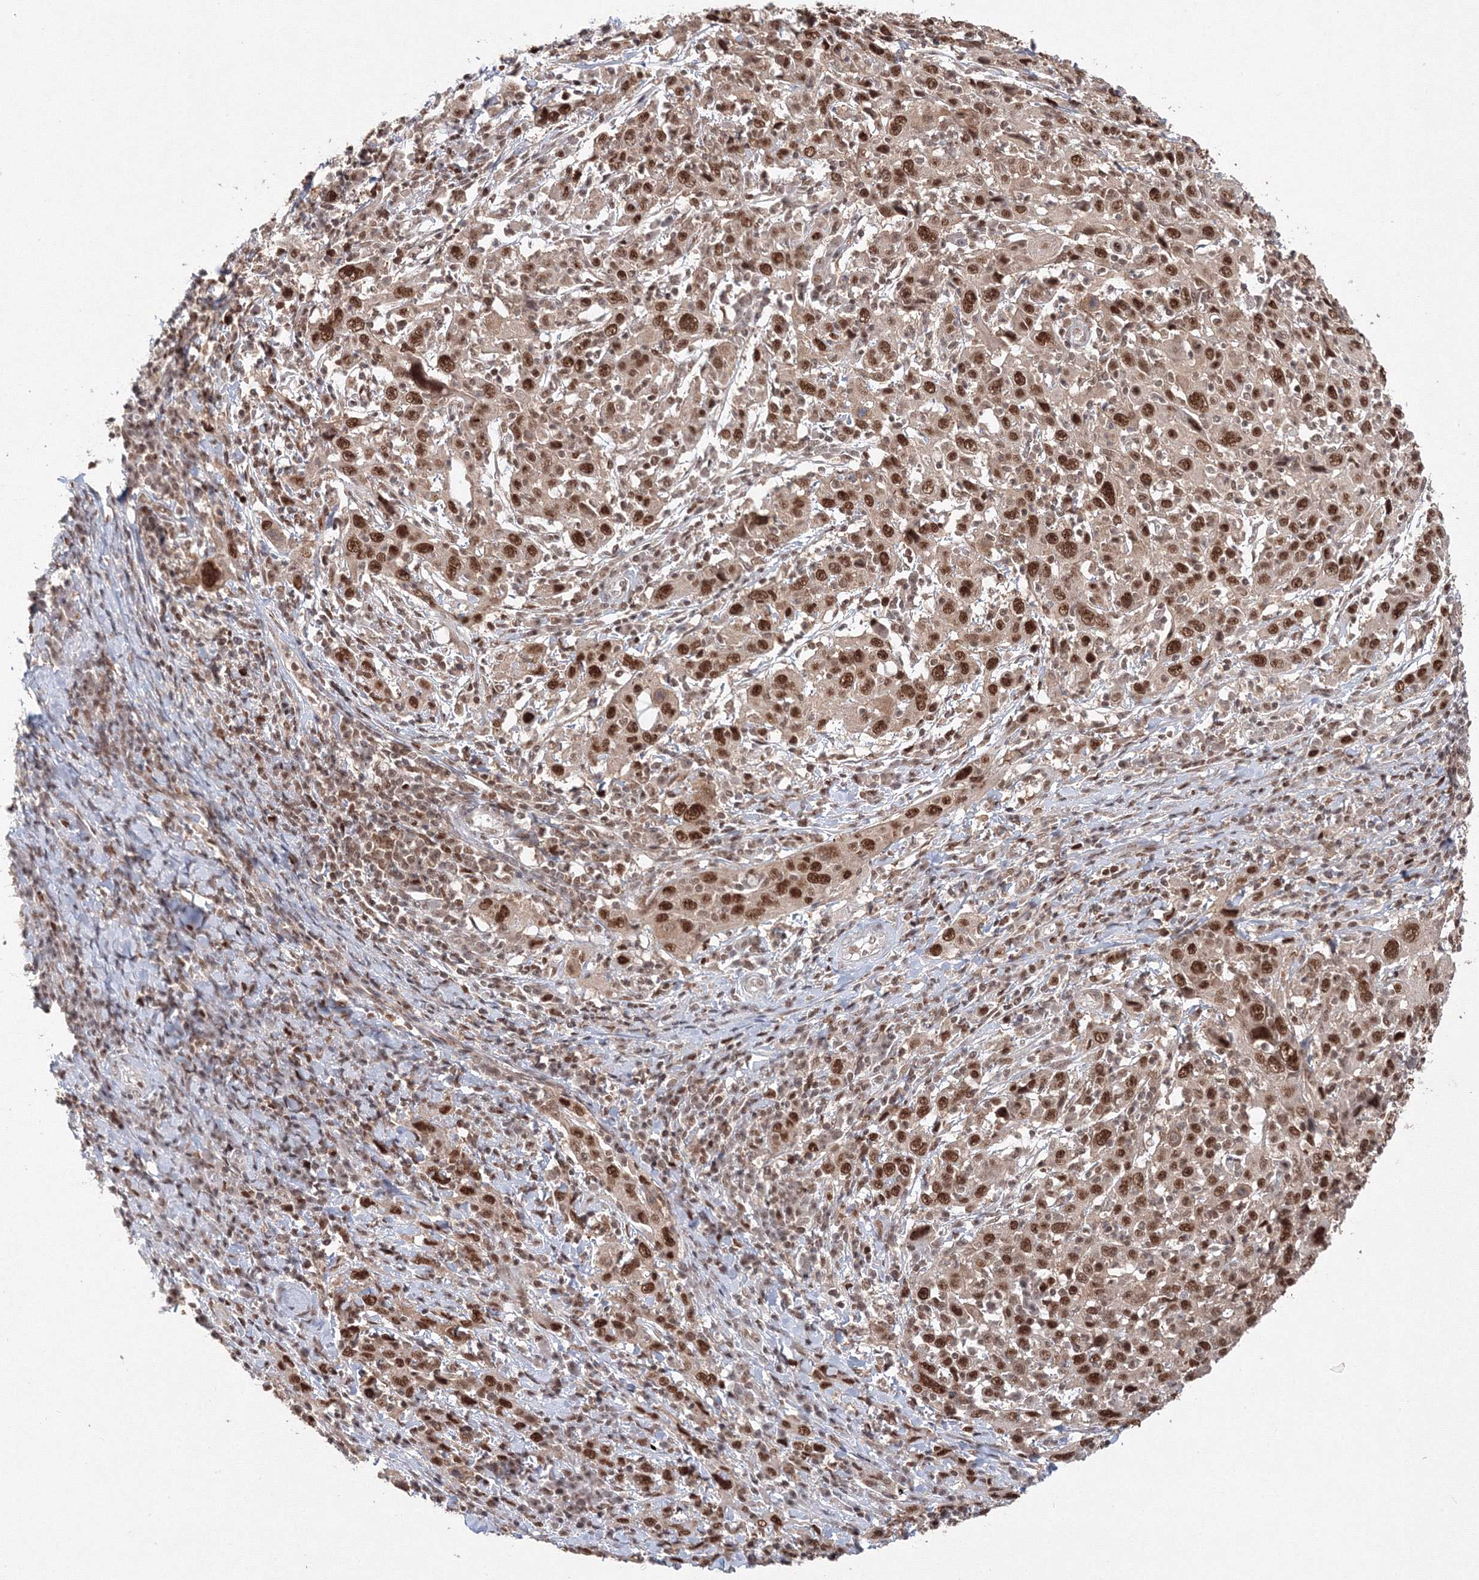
{"staining": {"intensity": "strong", "quantity": ">75%", "location": "nuclear"}, "tissue": "cervical cancer", "cell_type": "Tumor cells", "image_type": "cancer", "snomed": [{"axis": "morphology", "description": "Squamous cell carcinoma, NOS"}, {"axis": "topography", "description": "Cervix"}], "caption": "IHC (DAB) staining of cervical cancer reveals strong nuclear protein staining in about >75% of tumor cells. Nuclei are stained in blue.", "gene": "IWS1", "patient": {"sex": "female", "age": 46}}